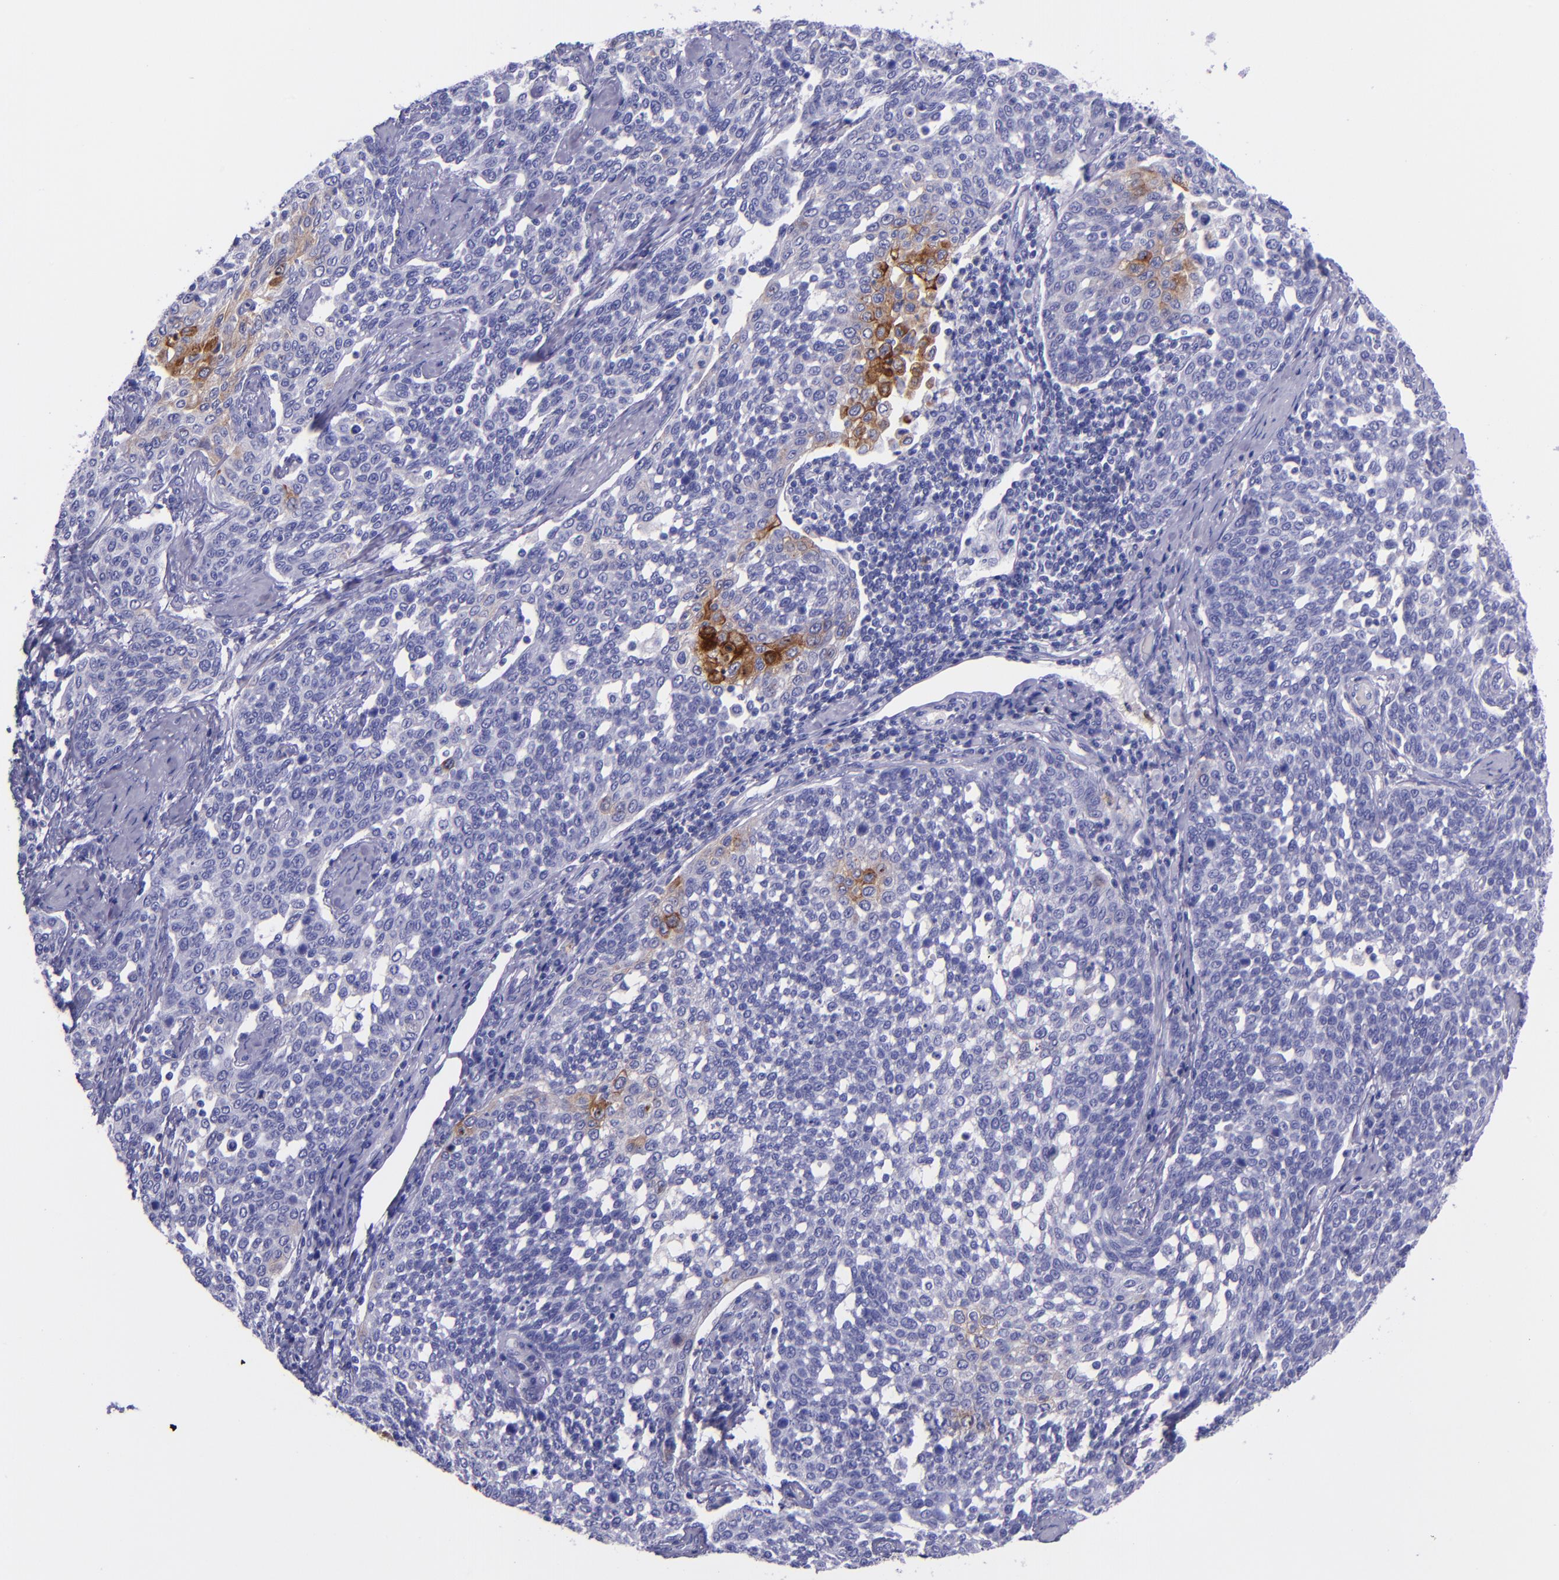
{"staining": {"intensity": "moderate", "quantity": "<25%", "location": "cytoplasmic/membranous"}, "tissue": "cervical cancer", "cell_type": "Tumor cells", "image_type": "cancer", "snomed": [{"axis": "morphology", "description": "Squamous cell carcinoma, NOS"}, {"axis": "topography", "description": "Cervix"}], "caption": "Squamous cell carcinoma (cervical) was stained to show a protein in brown. There is low levels of moderate cytoplasmic/membranous positivity in approximately <25% of tumor cells.", "gene": "SLPI", "patient": {"sex": "female", "age": 34}}